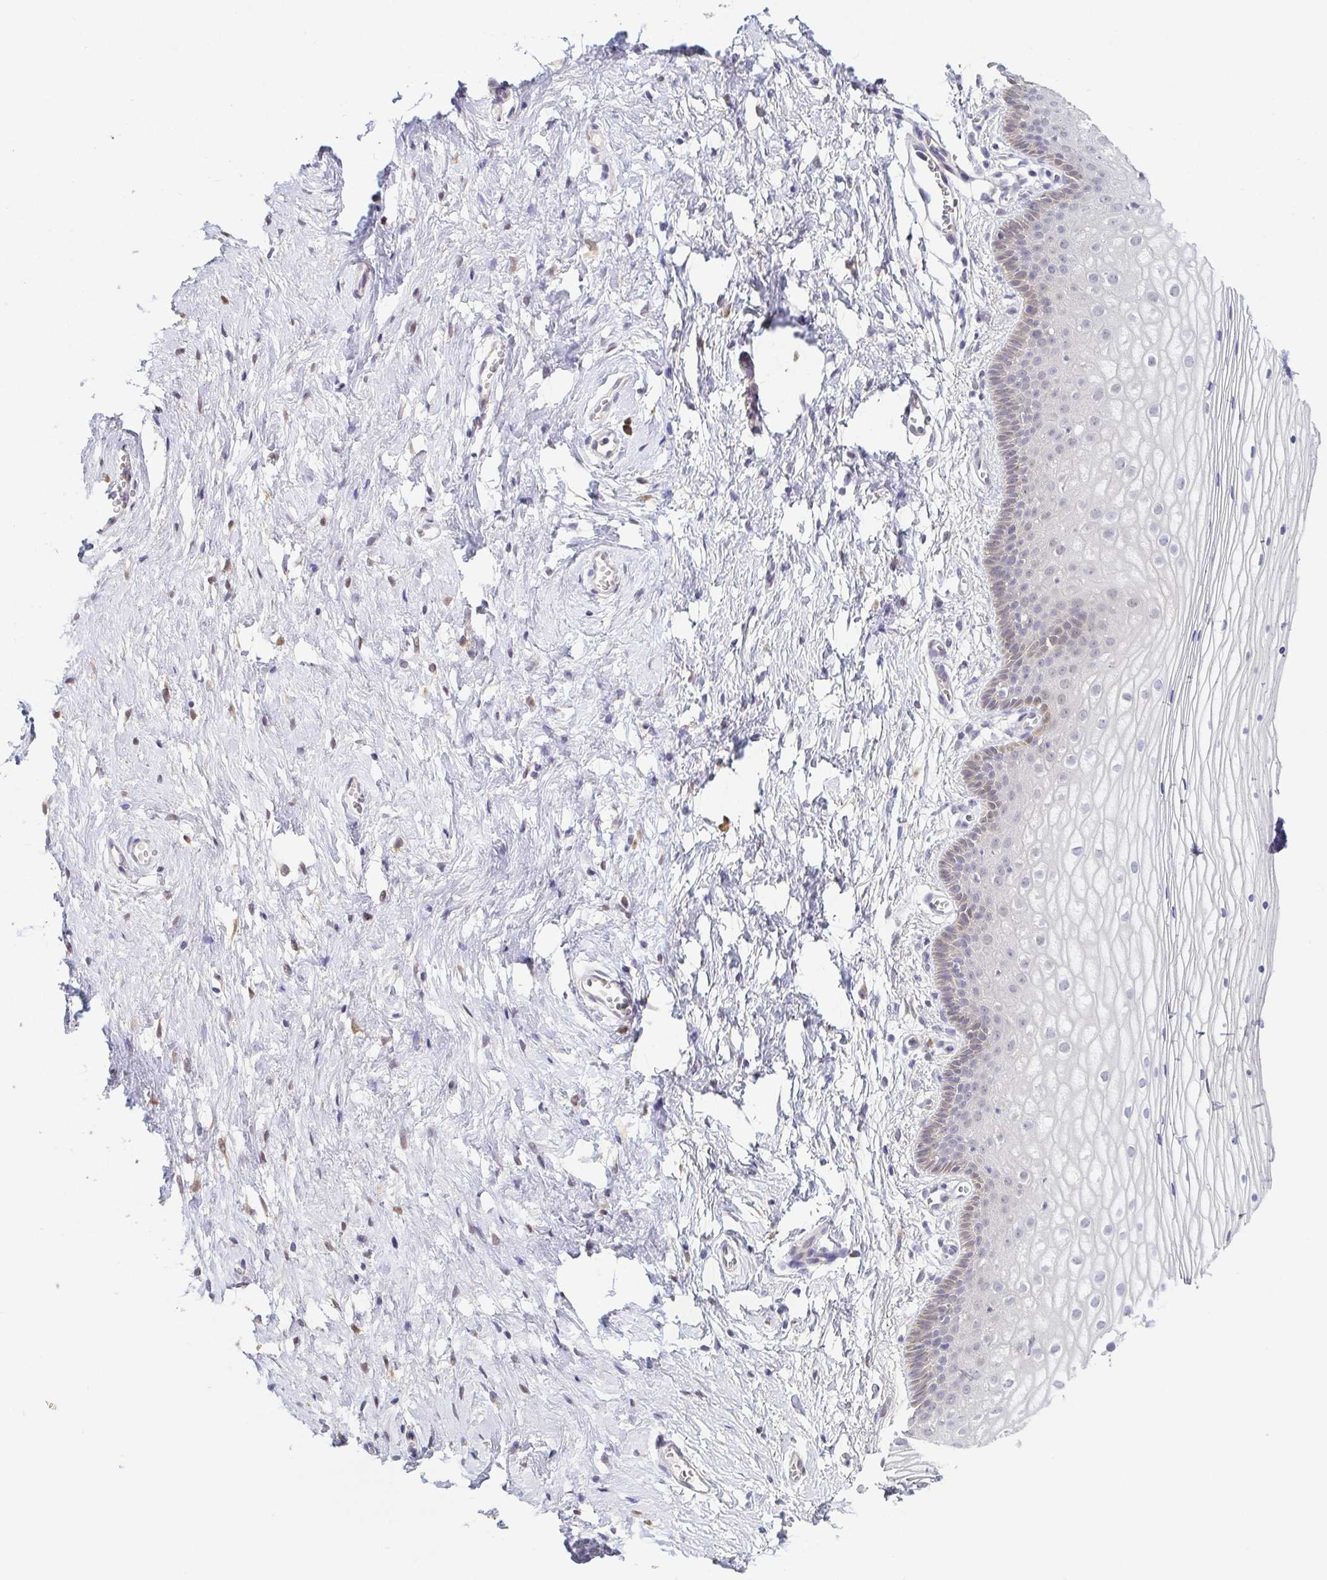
{"staining": {"intensity": "weak", "quantity": "<25%", "location": "cytoplasmic/membranous"}, "tissue": "vagina", "cell_type": "Squamous epithelial cells", "image_type": "normal", "snomed": [{"axis": "morphology", "description": "Normal tissue, NOS"}, {"axis": "topography", "description": "Vagina"}], "caption": "The histopathology image exhibits no staining of squamous epithelial cells in normal vagina. (DAB immunohistochemistry (IHC), high magnification).", "gene": "BCL2L1", "patient": {"sex": "female", "age": 56}}